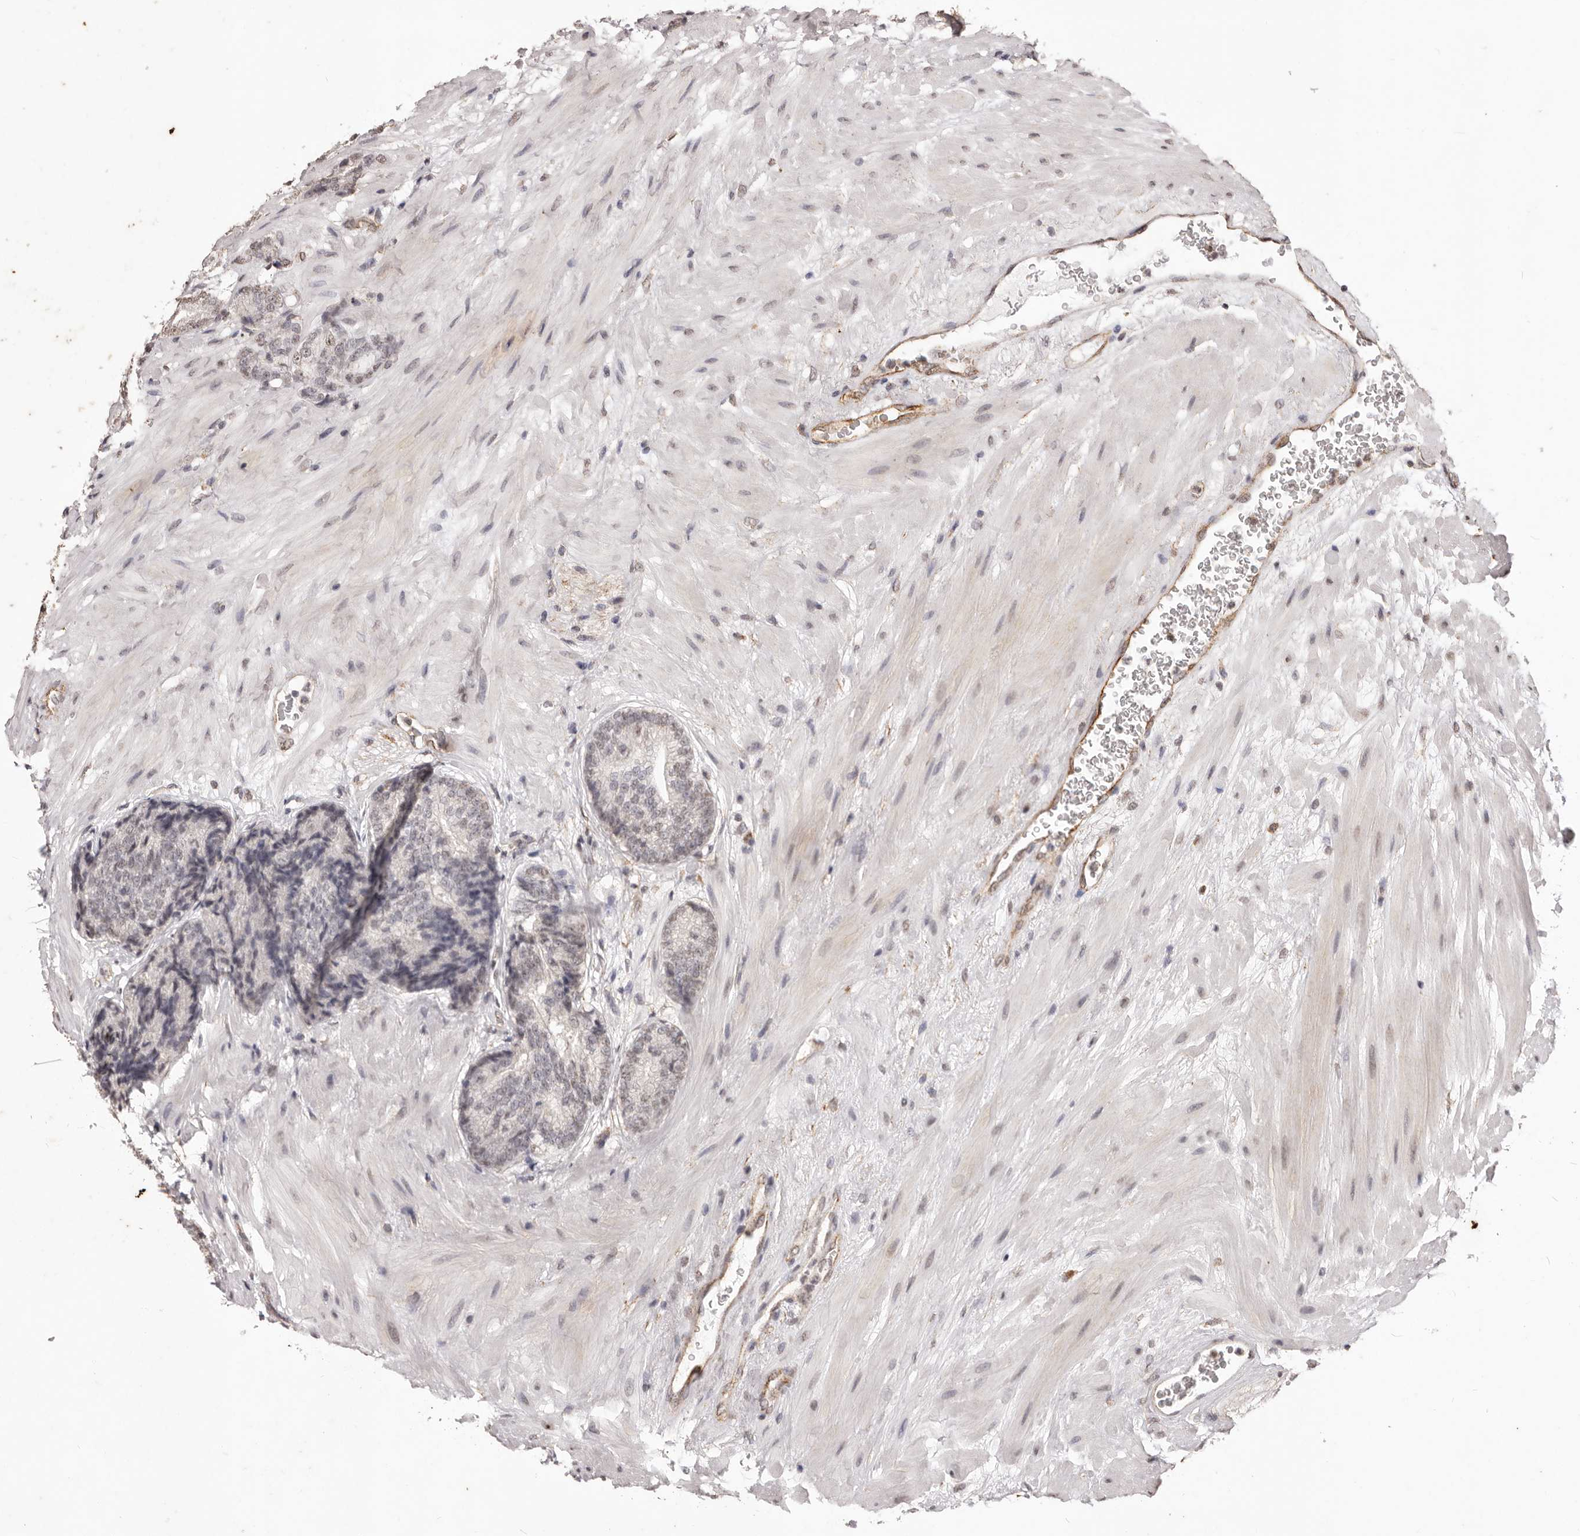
{"staining": {"intensity": "weak", "quantity": "<25%", "location": "nuclear"}, "tissue": "prostate cancer", "cell_type": "Tumor cells", "image_type": "cancer", "snomed": [{"axis": "morphology", "description": "Adenocarcinoma, High grade"}, {"axis": "topography", "description": "Prostate"}], "caption": "Tumor cells show no significant expression in prostate high-grade adenocarcinoma. (DAB (3,3'-diaminobenzidine) IHC with hematoxylin counter stain).", "gene": "RPS6KA5", "patient": {"sex": "male", "age": 61}}